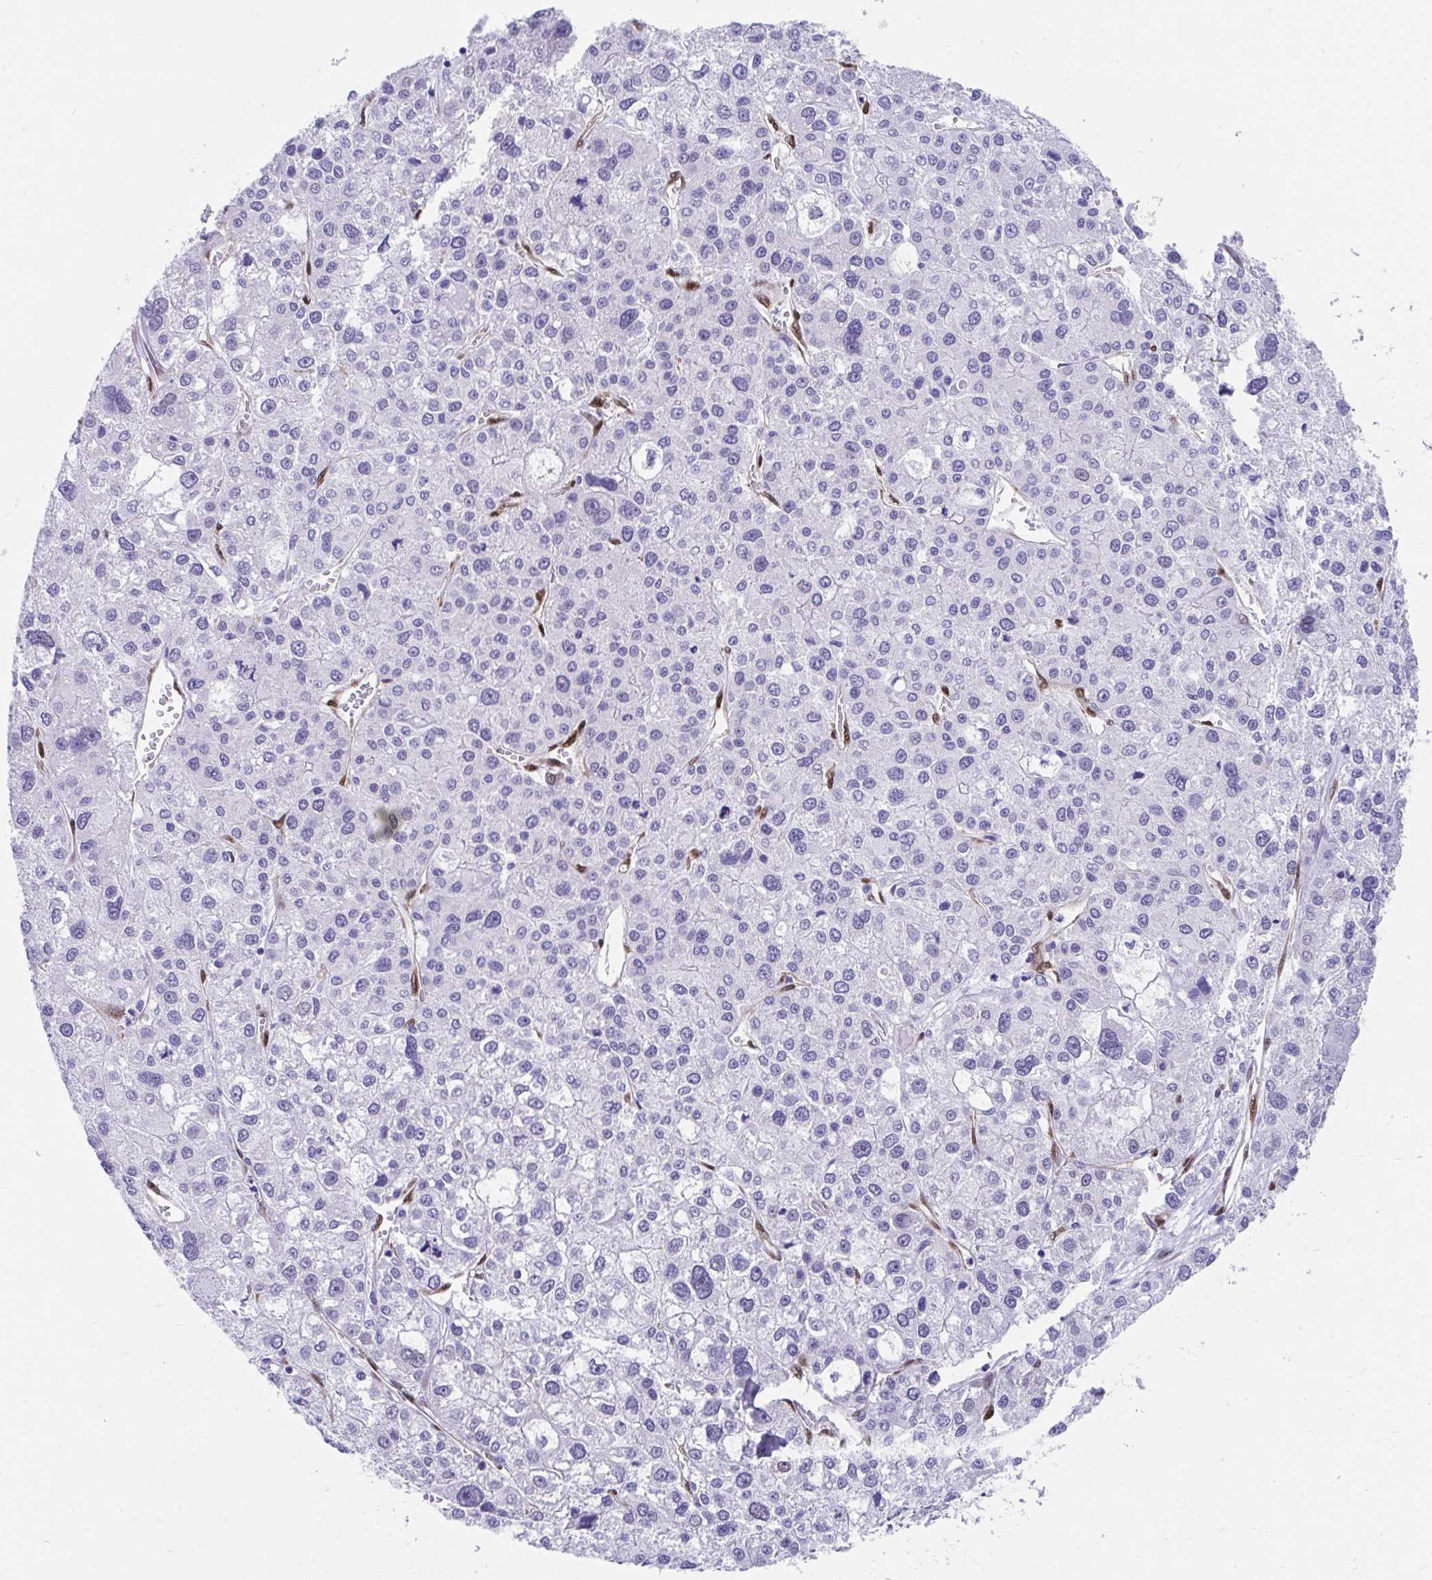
{"staining": {"intensity": "negative", "quantity": "none", "location": "none"}, "tissue": "liver cancer", "cell_type": "Tumor cells", "image_type": "cancer", "snomed": [{"axis": "morphology", "description": "Carcinoma, Hepatocellular, NOS"}, {"axis": "topography", "description": "Liver"}], "caption": "The histopathology image shows no staining of tumor cells in hepatocellular carcinoma (liver).", "gene": "RBPMS", "patient": {"sex": "male", "age": 73}}